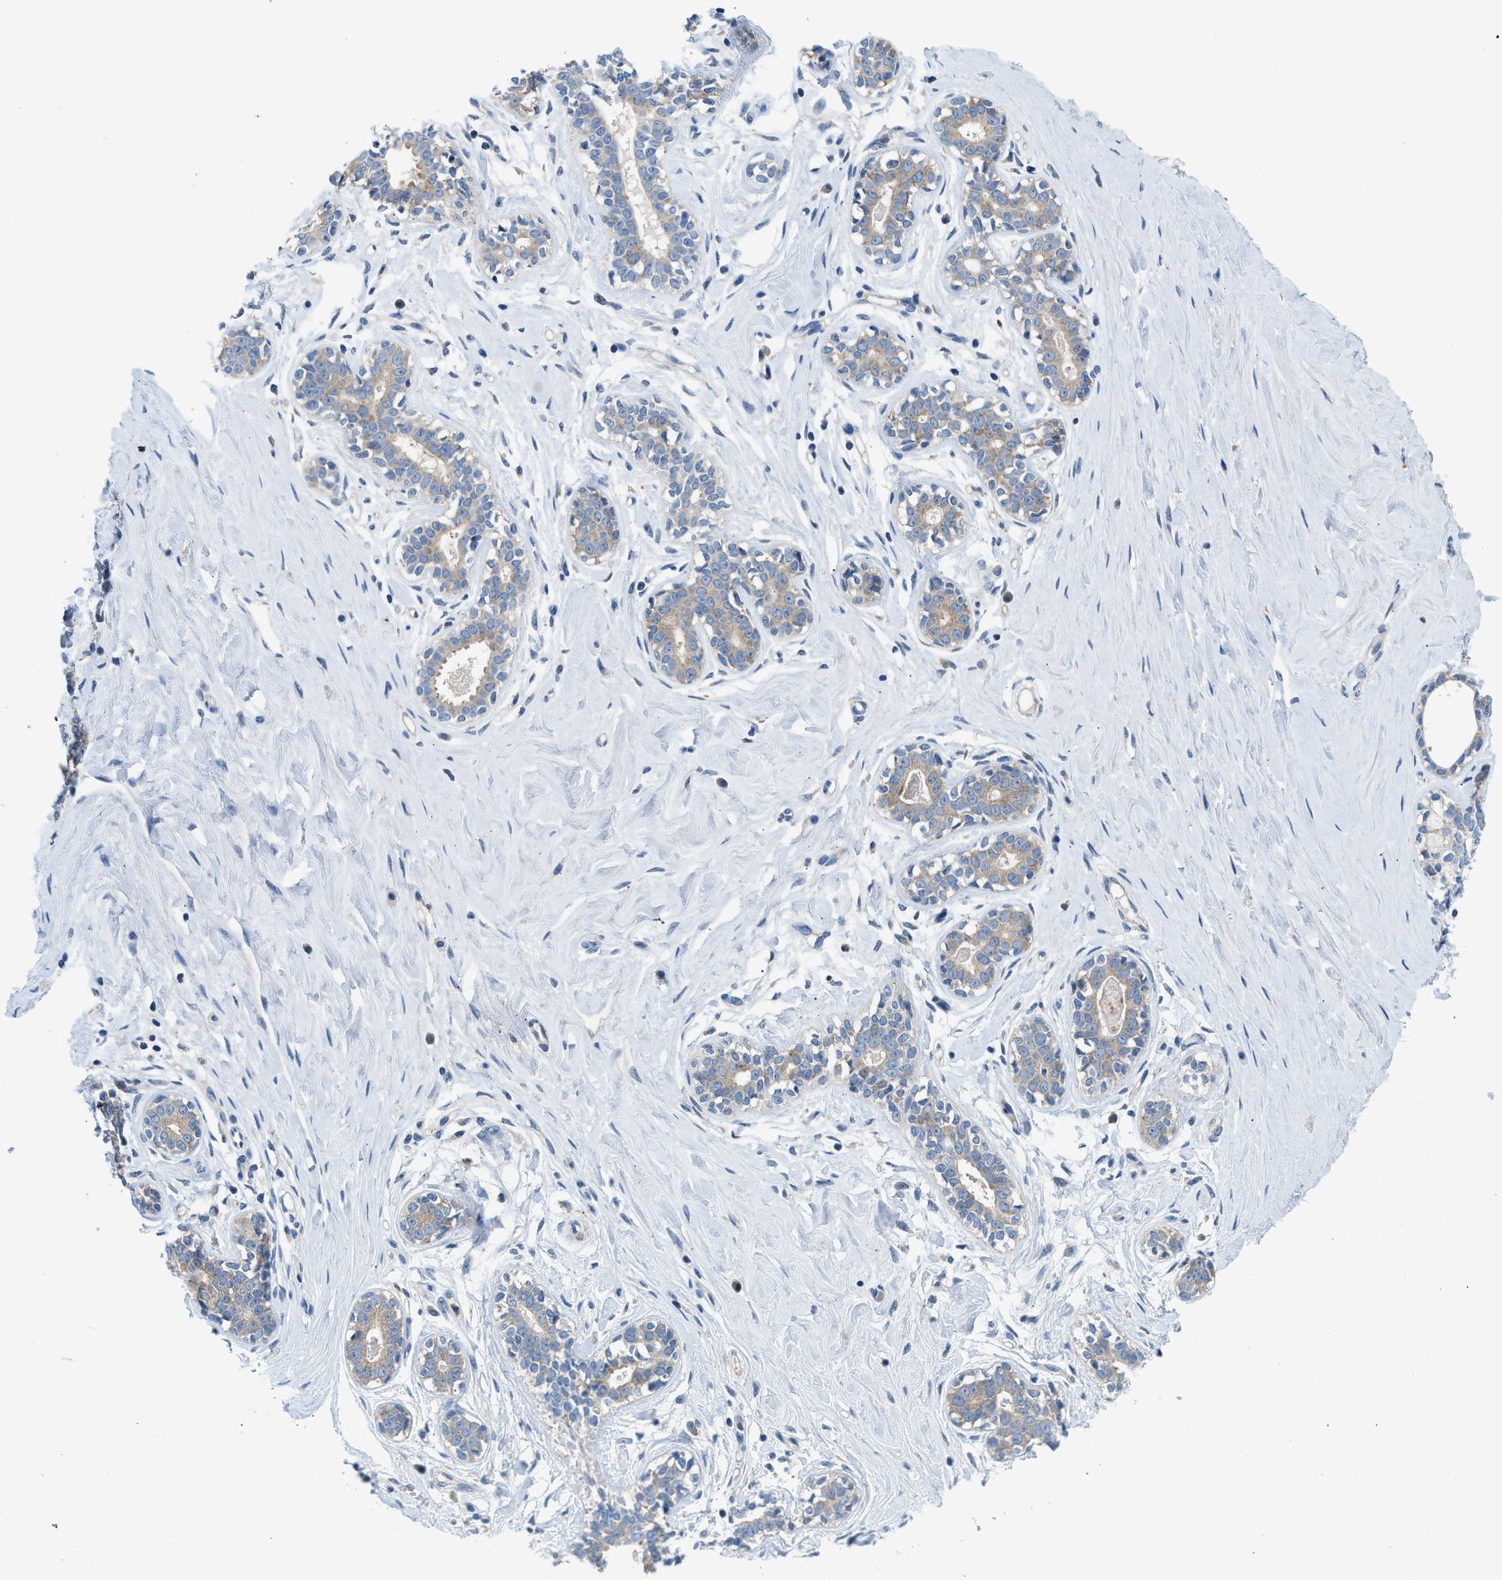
{"staining": {"intensity": "negative", "quantity": "none", "location": "none"}, "tissue": "breast", "cell_type": "Adipocytes", "image_type": "normal", "snomed": [{"axis": "morphology", "description": "Normal tissue, NOS"}, {"axis": "topography", "description": "Breast"}], "caption": "Micrograph shows no protein positivity in adipocytes of benign breast. (Immunohistochemistry, brightfield microscopy, high magnification).", "gene": "BNC2", "patient": {"sex": "female", "age": 23}}